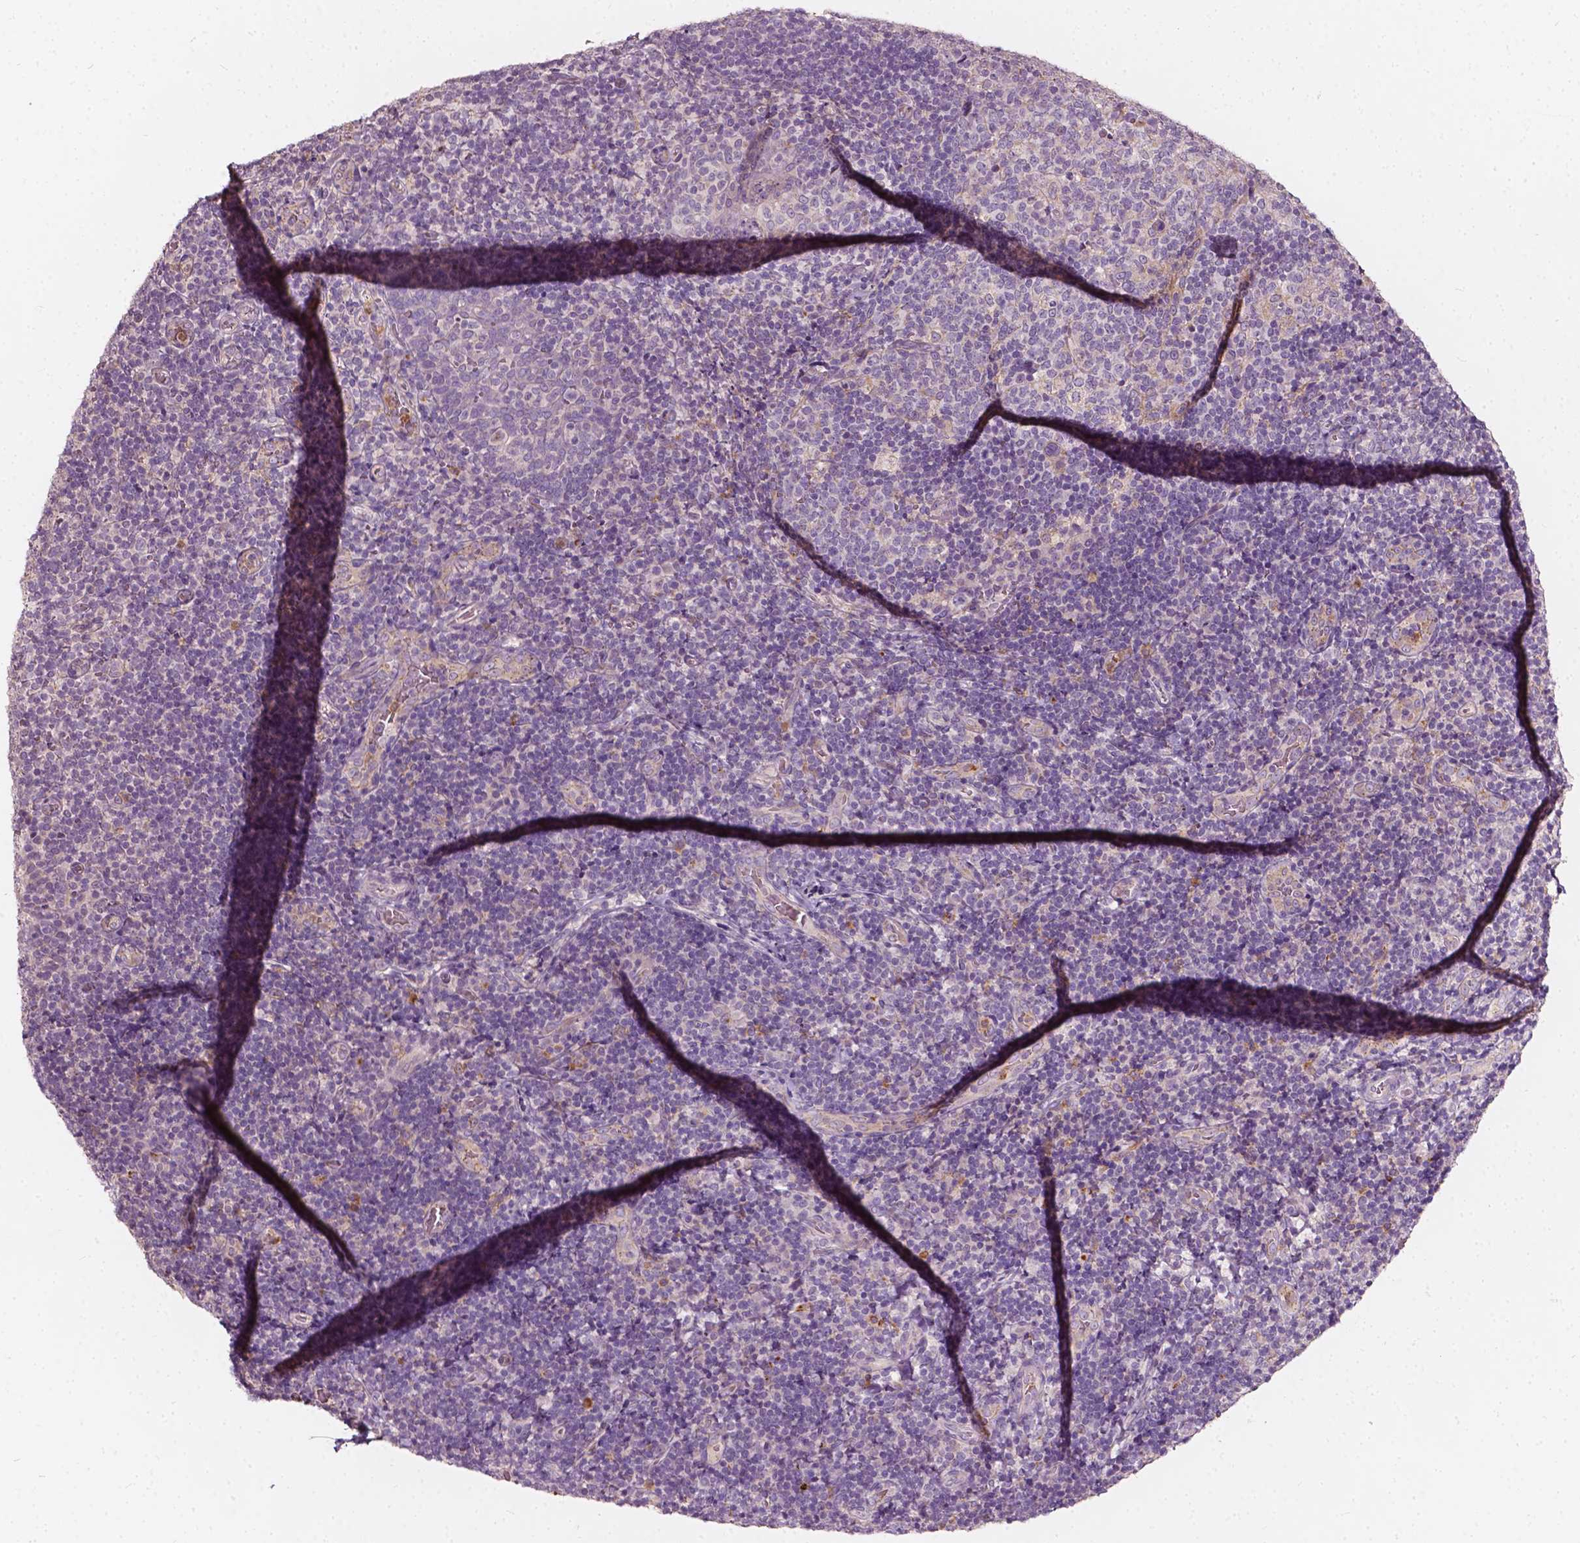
{"staining": {"intensity": "negative", "quantity": "none", "location": "none"}, "tissue": "tonsil", "cell_type": "Germinal center cells", "image_type": "normal", "snomed": [{"axis": "morphology", "description": "Normal tissue, NOS"}, {"axis": "topography", "description": "Tonsil"}], "caption": "DAB (3,3'-diaminobenzidine) immunohistochemical staining of normal human tonsil displays no significant positivity in germinal center cells.", "gene": "NPC1L1", "patient": {"sex": "male", "age": 17}}